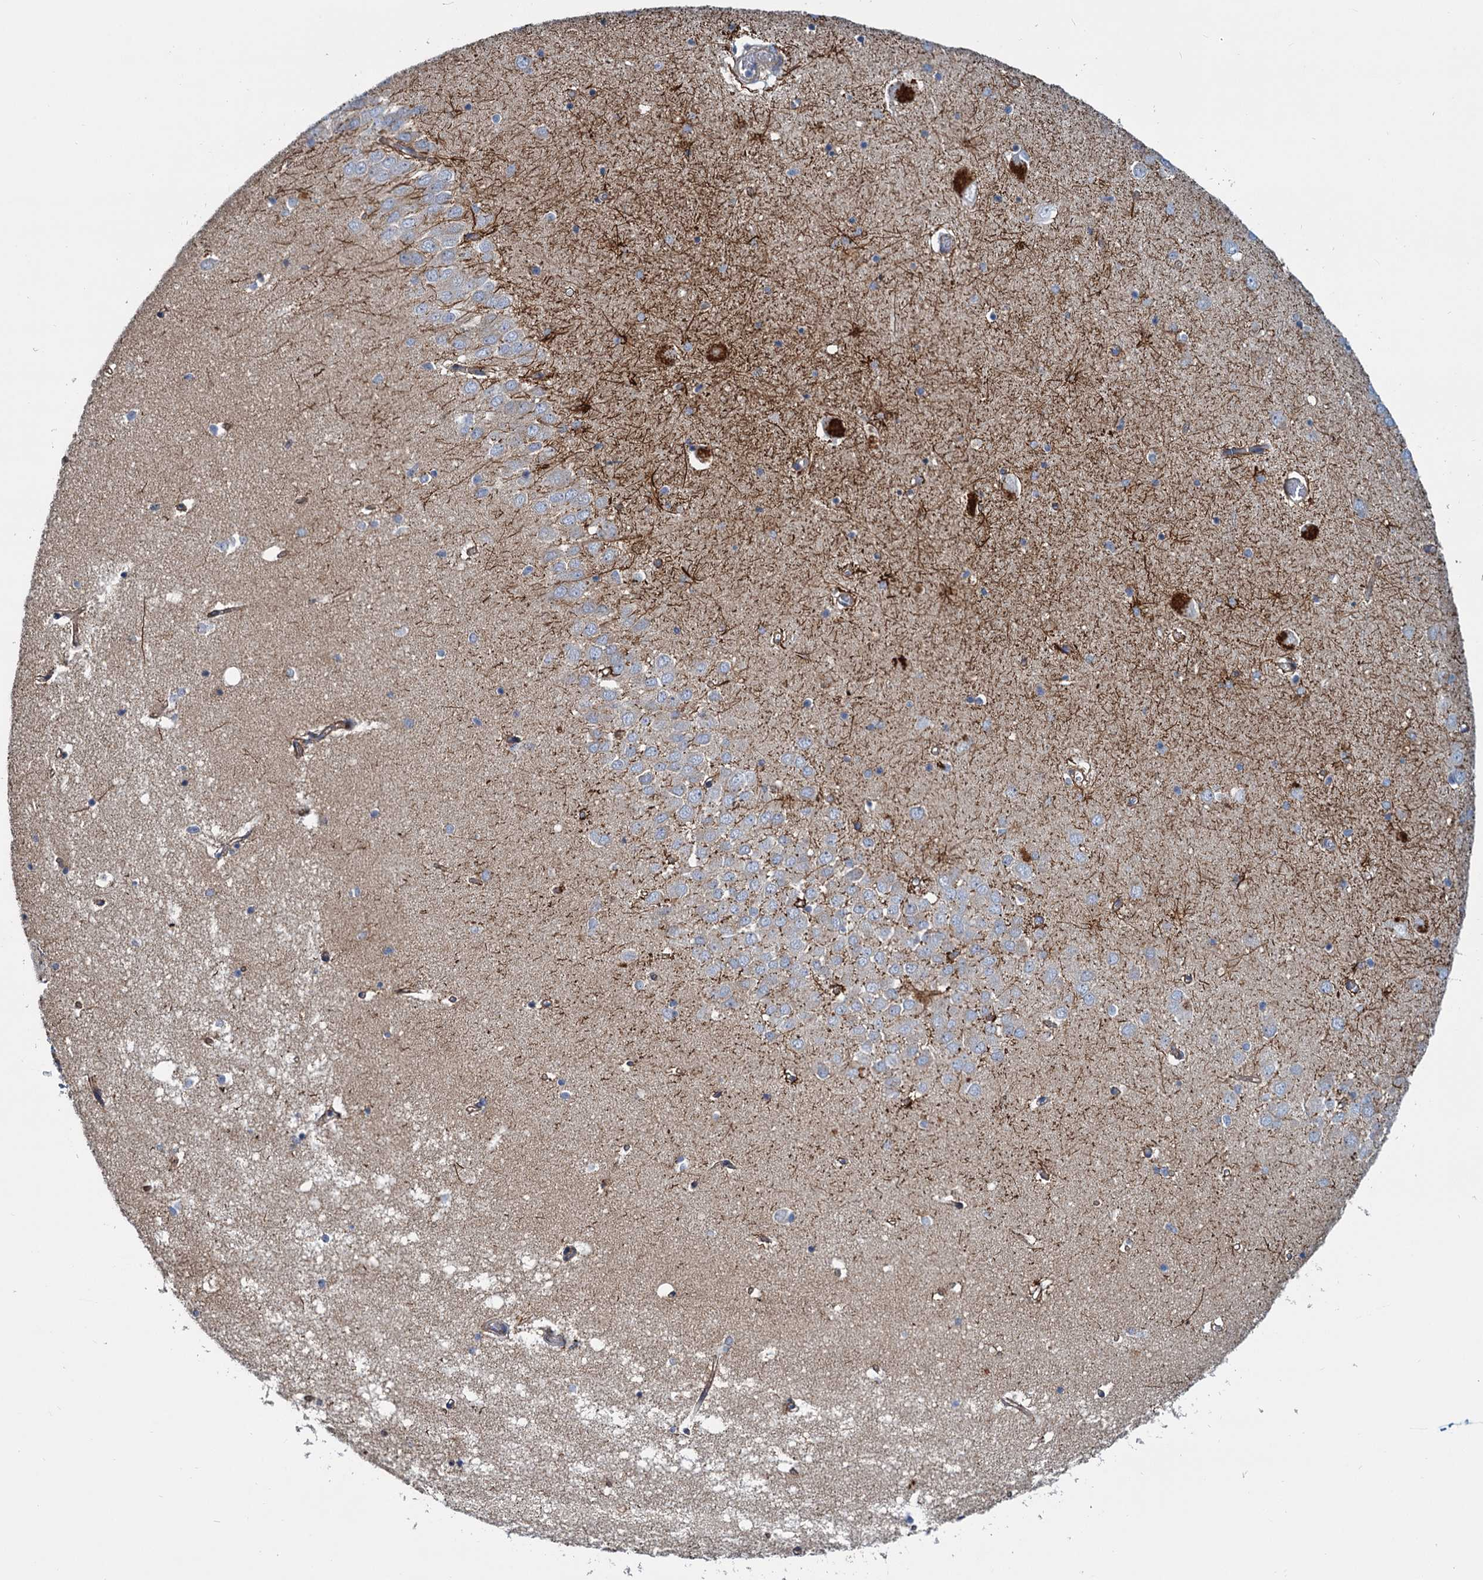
{"staining": {"intensity": "moderate", "quantity": "<25%", "location": "cytoplasmic/membranous"}, "tissue": "hippocampus", "cell_type": "Glial cells", "image_type": "normal", "snomed": [{"axis": "morphology", "description": "Normal tissue, NOS"}, {"axis": "topography", "description": "Hippocampus"}], "caption": "Moderate cytoplasmic/membranous expression is identified in approximately <25% of glial cells in unremarkable hippocampus. Nuclei are stained in blue.", "gene": "PSEN1", "patient": {"sex": "male", "age": 70}}